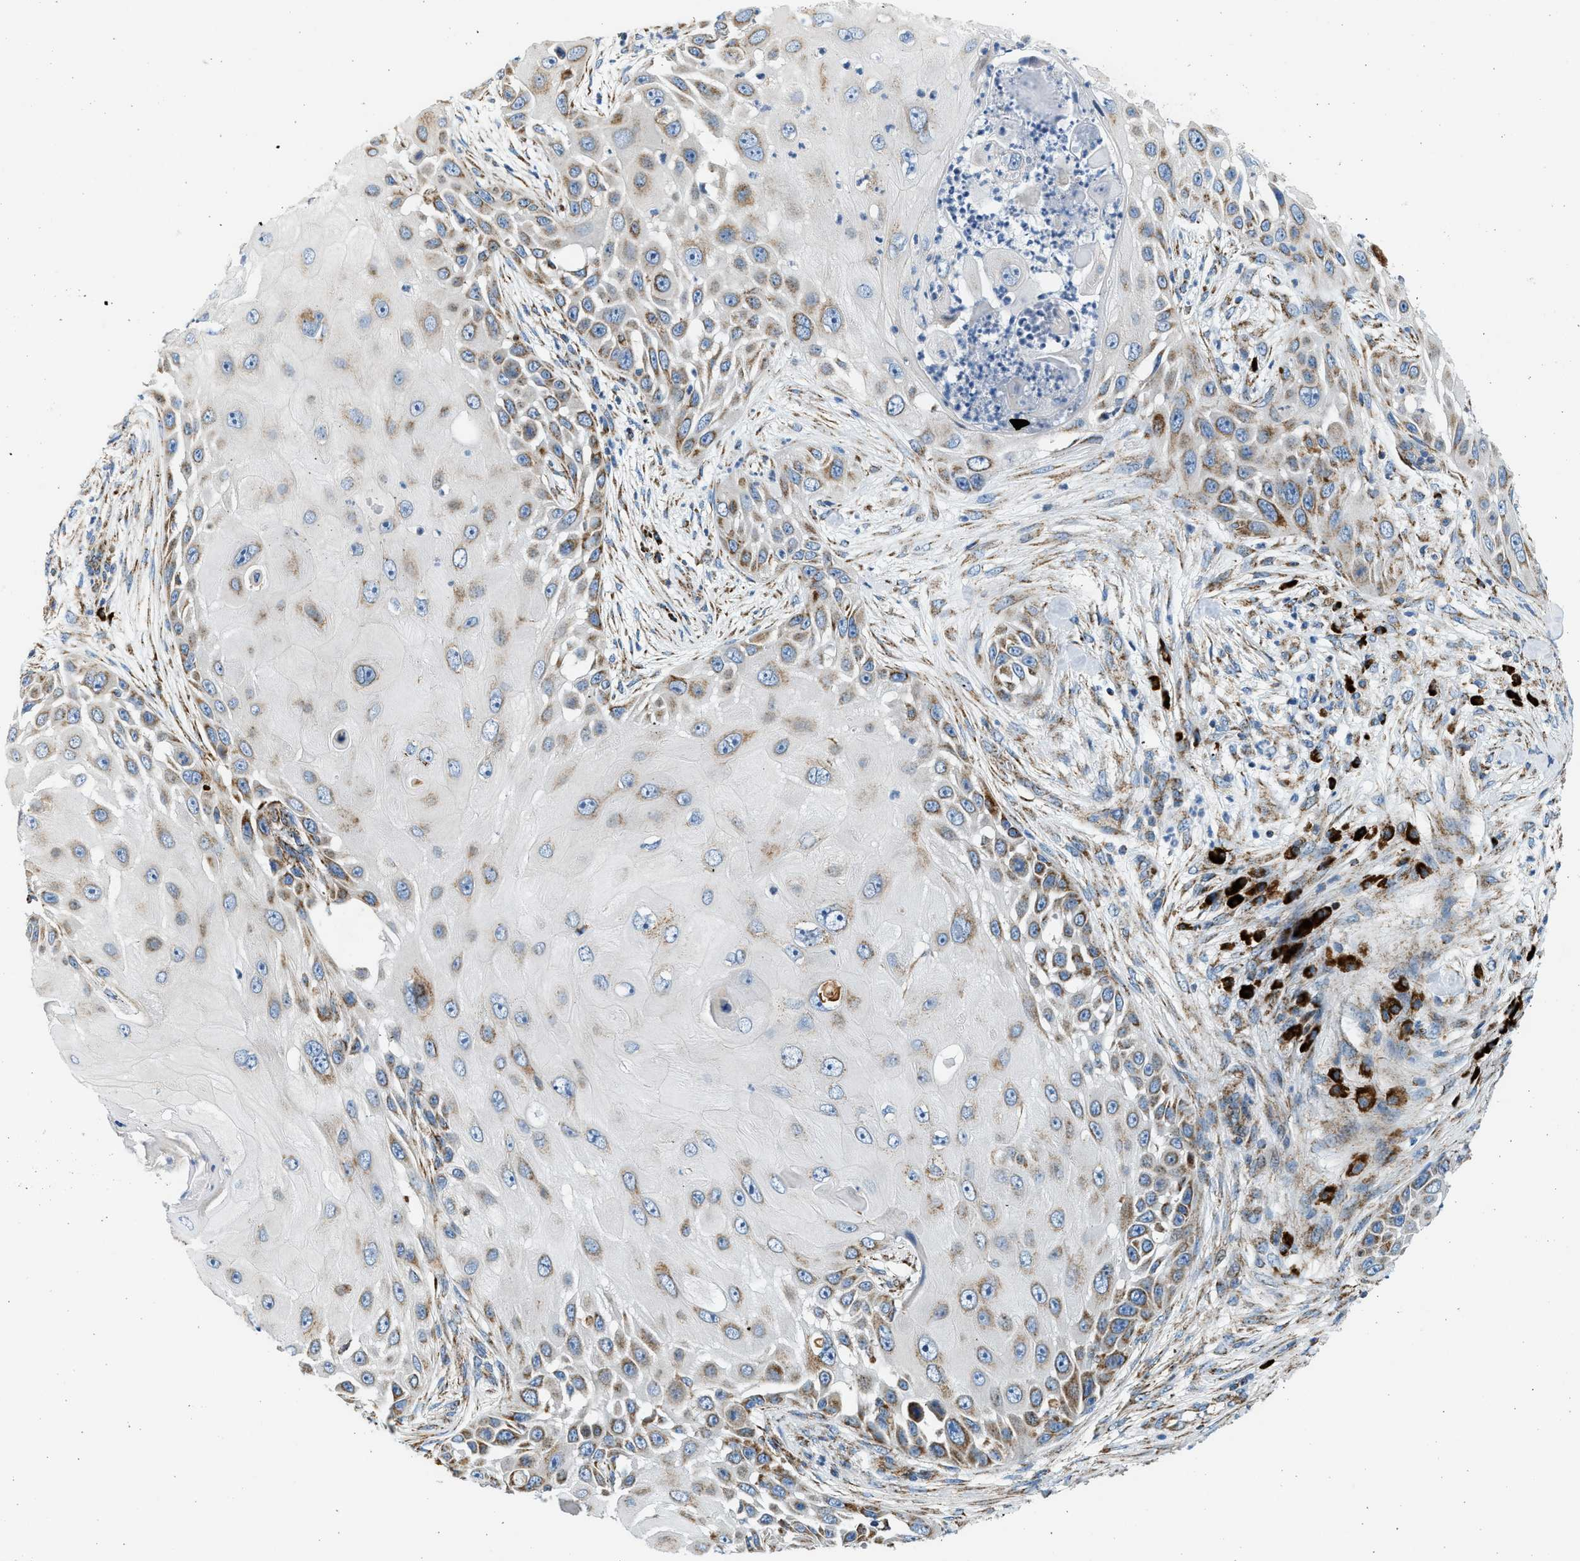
{"staining": {"intensity": "moderate", "quantity": ">75%", "location": "cytoplasmic/membranous"}, "tissue": "skin cancer", "cell_type": "Tumor cells", "image_type": "cancer", "snomed": [{"axis": "morphology", "description": "Squamous cell carcinoma, NOS"}, {"axis": "topography", "description": "Skin"}], "caption": "A high-resolution image shows immunohistochemistry staining of skin cancer, which shows moderate cytoplasmic/membranous positivity in approximately >75% of tumor cells.", "gene": "KCNMB3", "patient": {"sex": "female", "age": 44}}